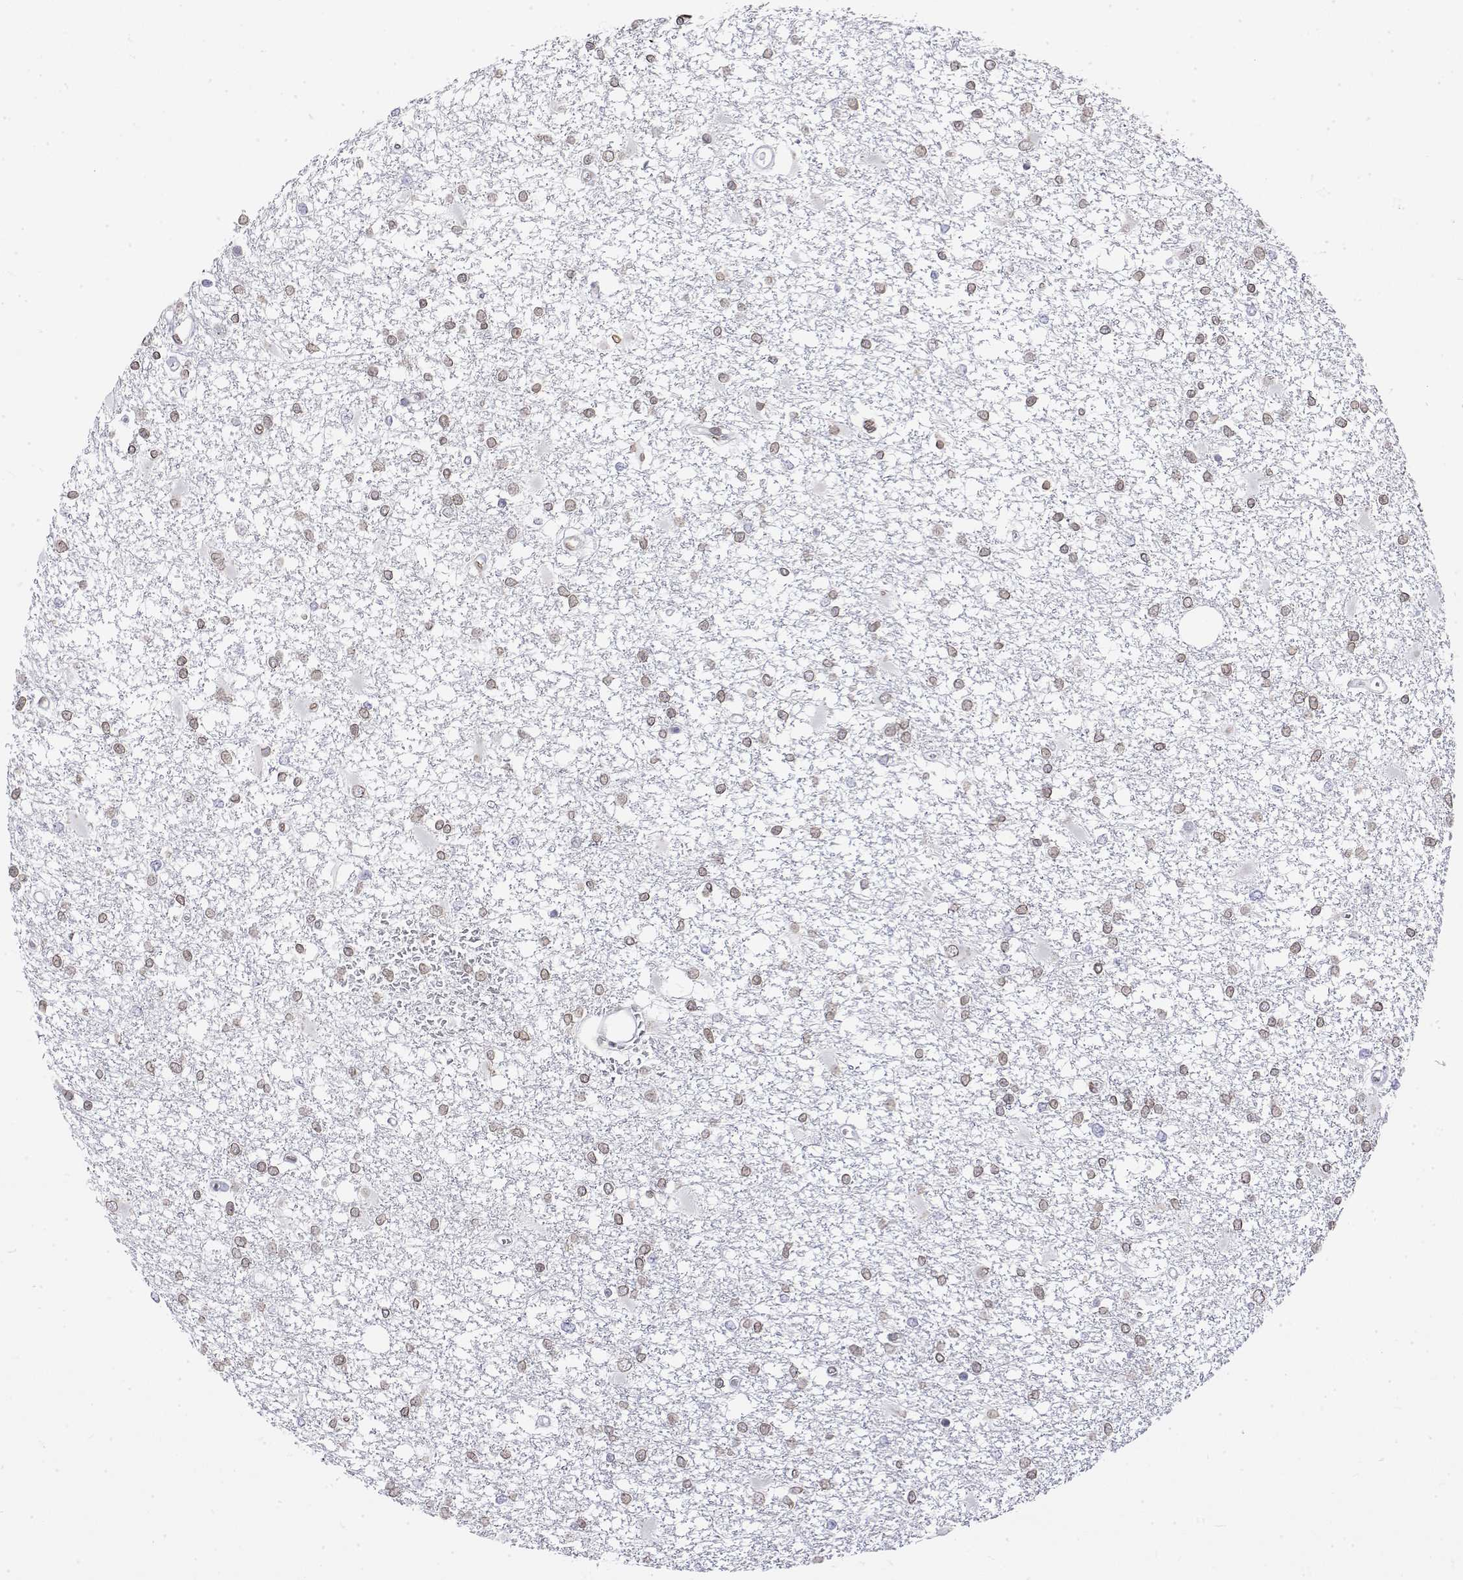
{"staining": {"intensity": "weak", "quantity": "25%-75%", "location": "cytoplasmic/membranous,nuclear"}, "tissue": "glioma", "cell_type": "Tumor cells", "image_type": "cancer", "snomed": [{"axis": "morphology", "description": "Glioma, malignant, High grade"}, {"axis": "topography", "description": "Cerebral cortex"}], "caption": "High-grade glioma (malignant) was stained to show a protein in brown. There is low levels of weak cytoplasmic/membranous and nuclear positivity in about 25%-75% of tumor cells.", "gene": "ZNF532", "patient": {"sex": "male", "age": 79}}